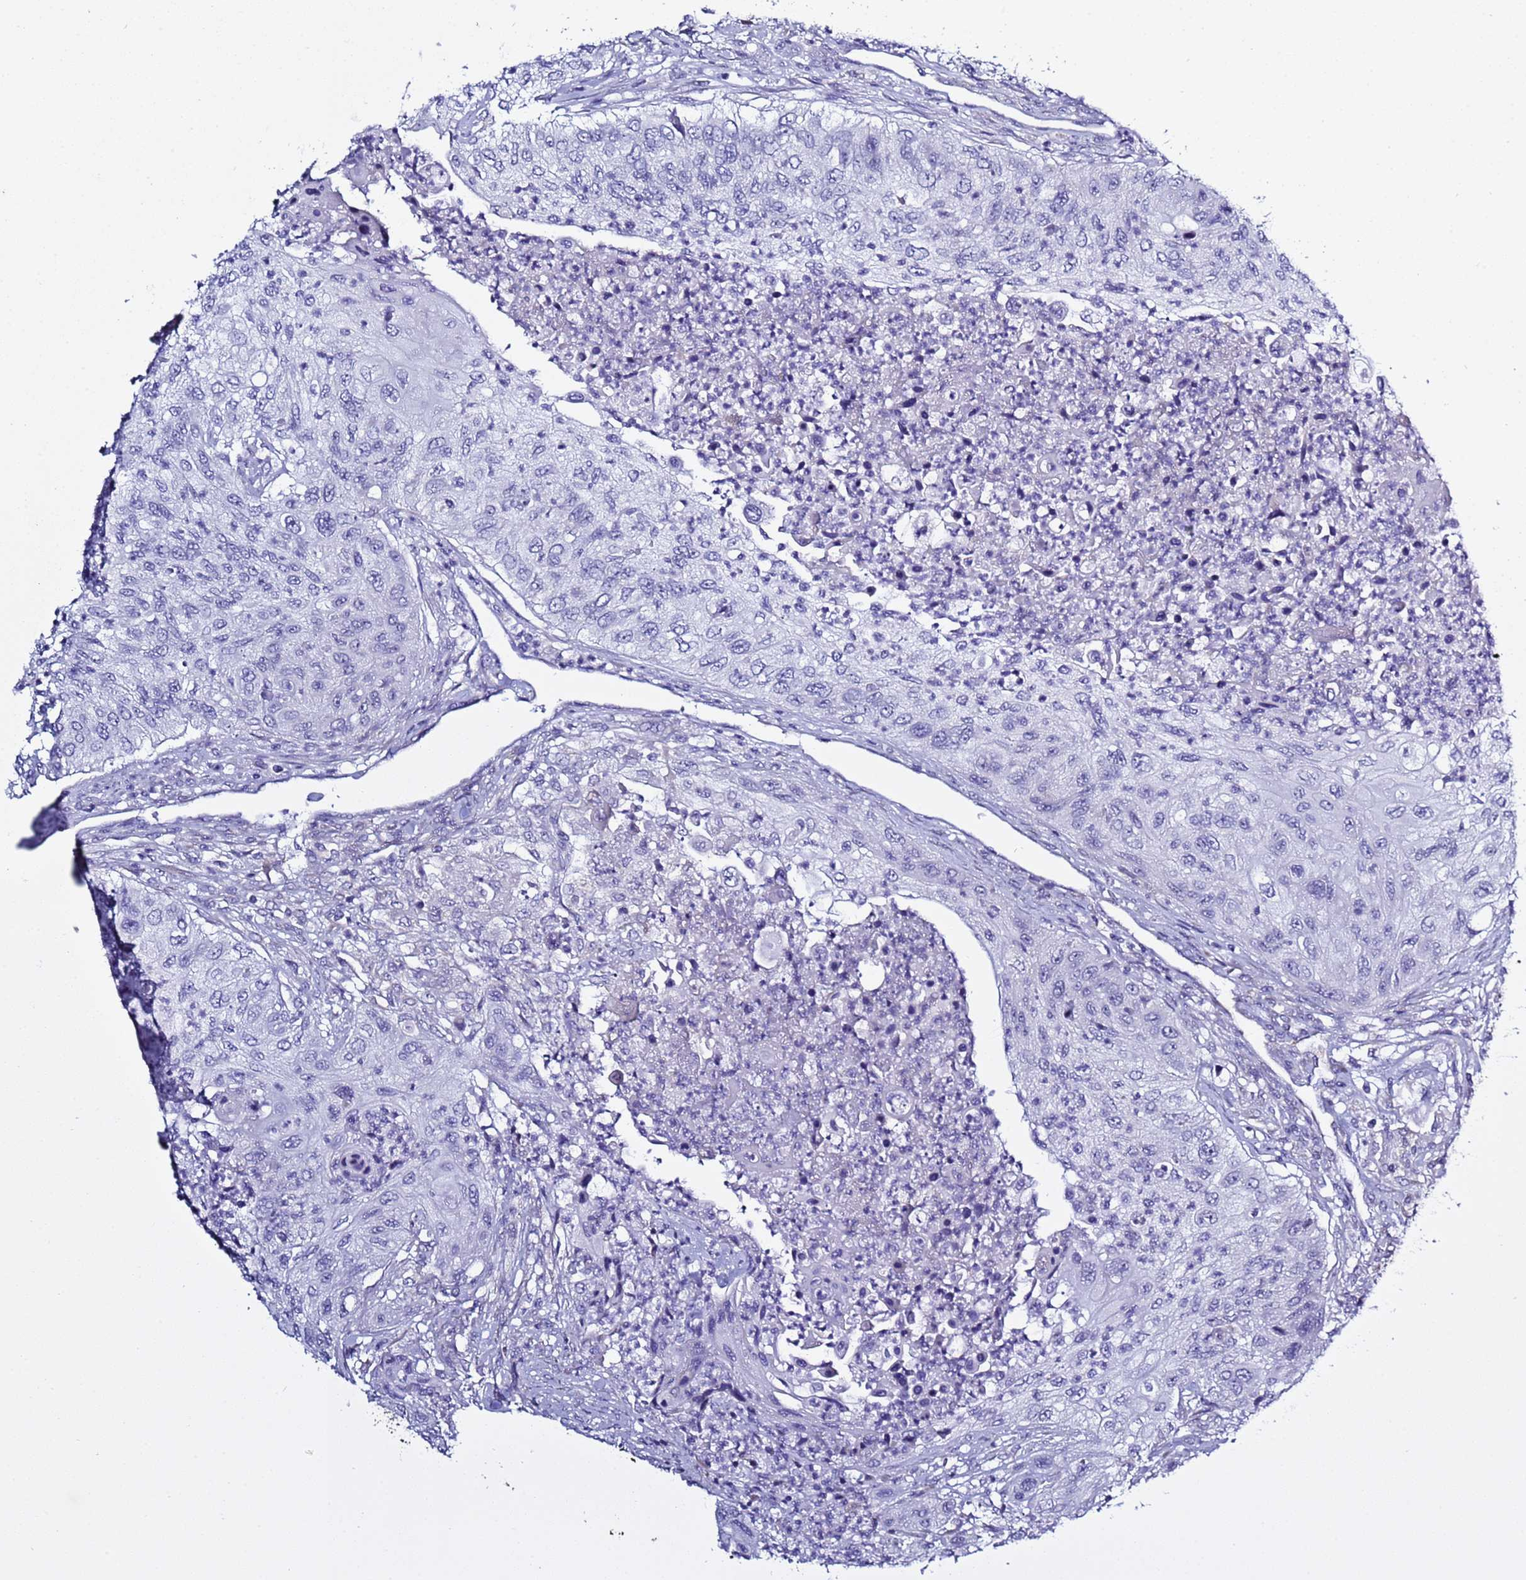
{"staining": {"intensity": "negative", "quantity": "none", "location": "none"}, "tissue": "urothelial cancer", "cell_type": "Tumor cells", "image_type": "cancer", "snomed": [{"axis": "morphology", "description": "Urothelial carcinoma, High grade"}, {"axis": "topography", "description": "Urinary bladder"}], "caption": "Immunohistochemistry of urothelial carcinoma (high-grade) shows no staining in tumor cells.", "gene": "ABHD17B", "patient": {"sex": "female", "age": 60}}